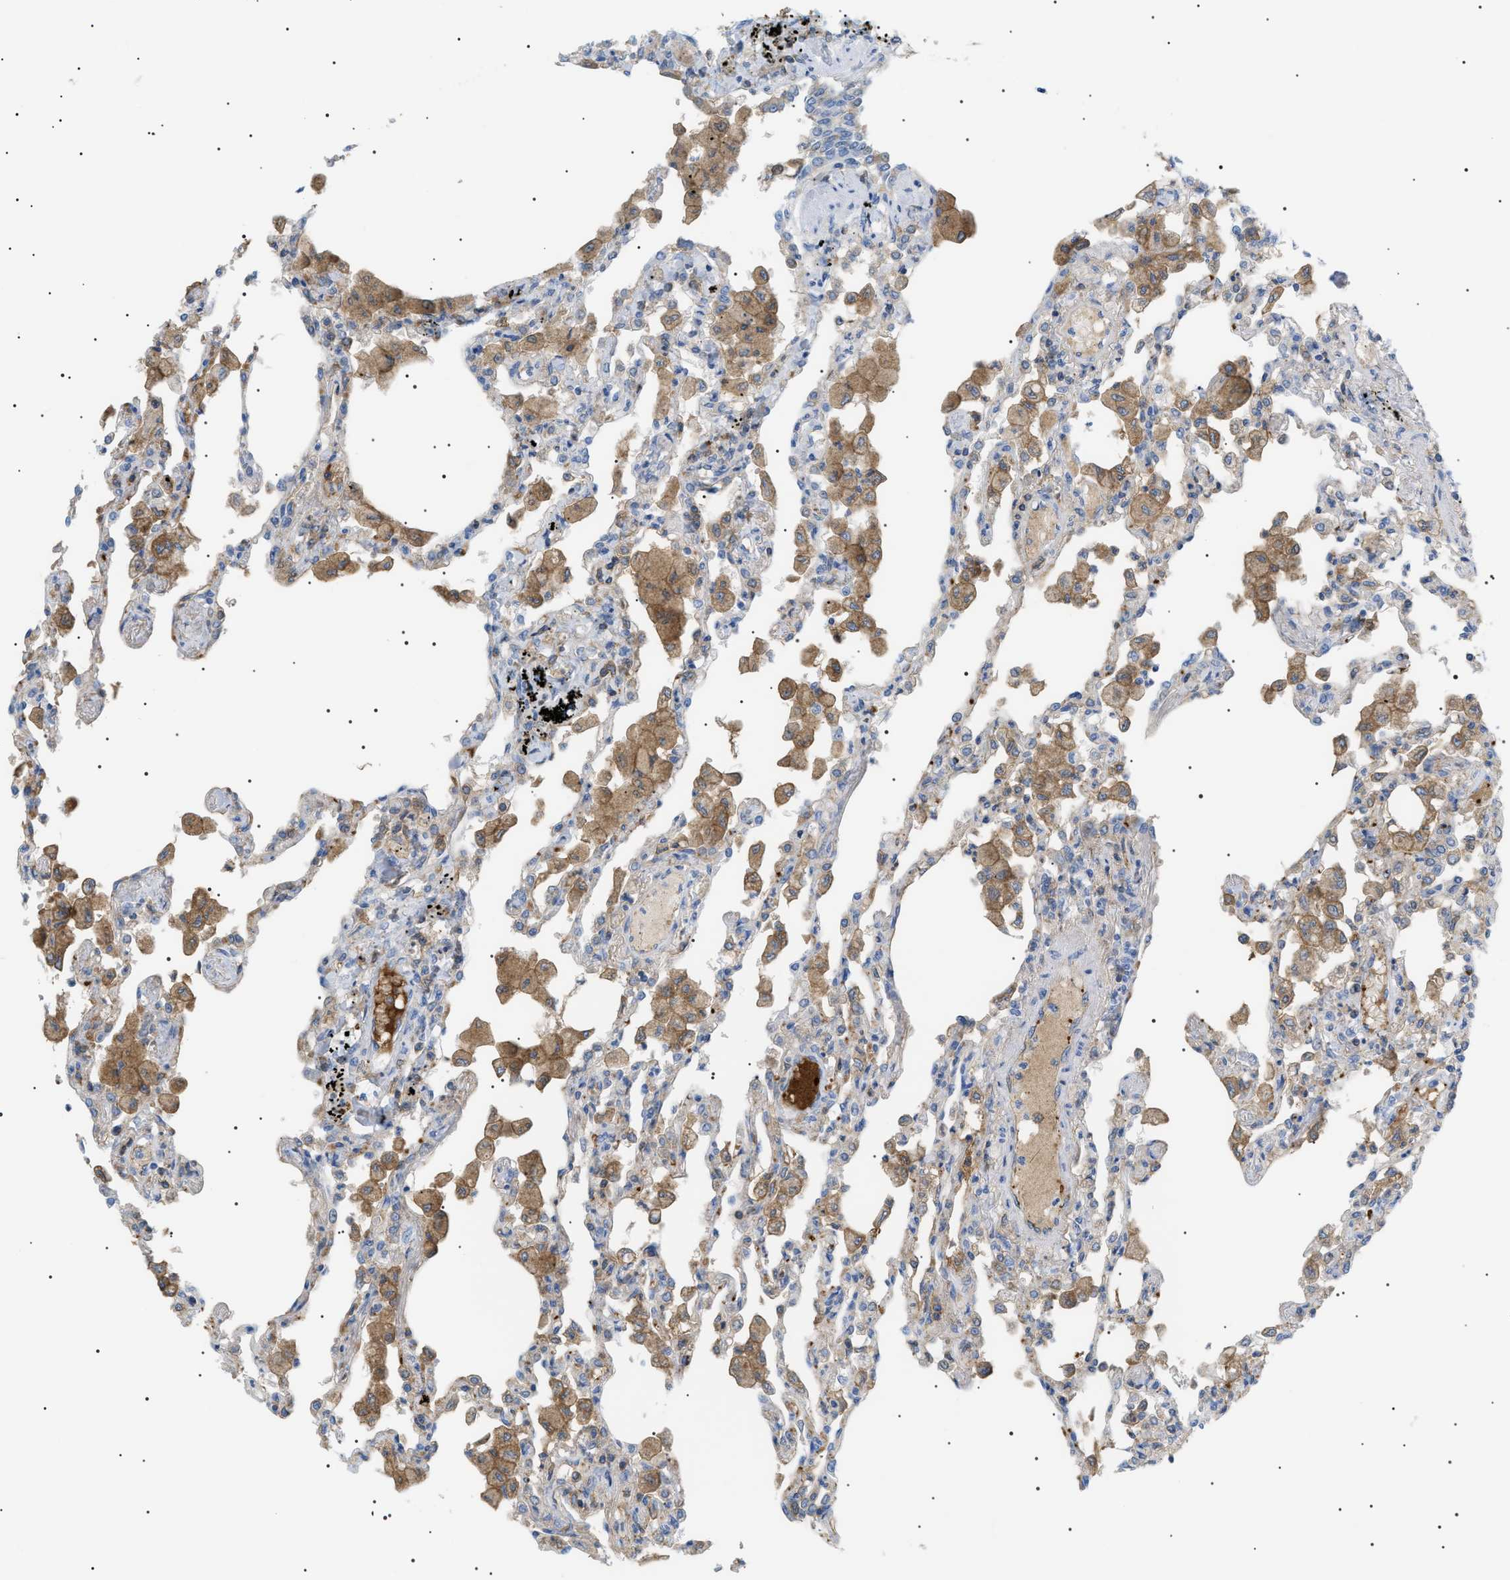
{"staining": {"intensity": "negative", "quantity": "none", "location": "none"}, "tissue": "lung", "cell_type": "Alveolar cells", "image_type": "normal", "snomed": [{"axis": "morphology", "description": "Normal tissue, NOS"}, {"axis": "topography", "description": "Bronchus"}, {"axis": "topography", "description": "Lung"}], "caption": "A high-resolution histopathology image shows IHC staining of unremarkable lung, which shows no significant staining in alveolar cells.", "gene": "LPA", "patient": {"sex": "female", "age": 49}}